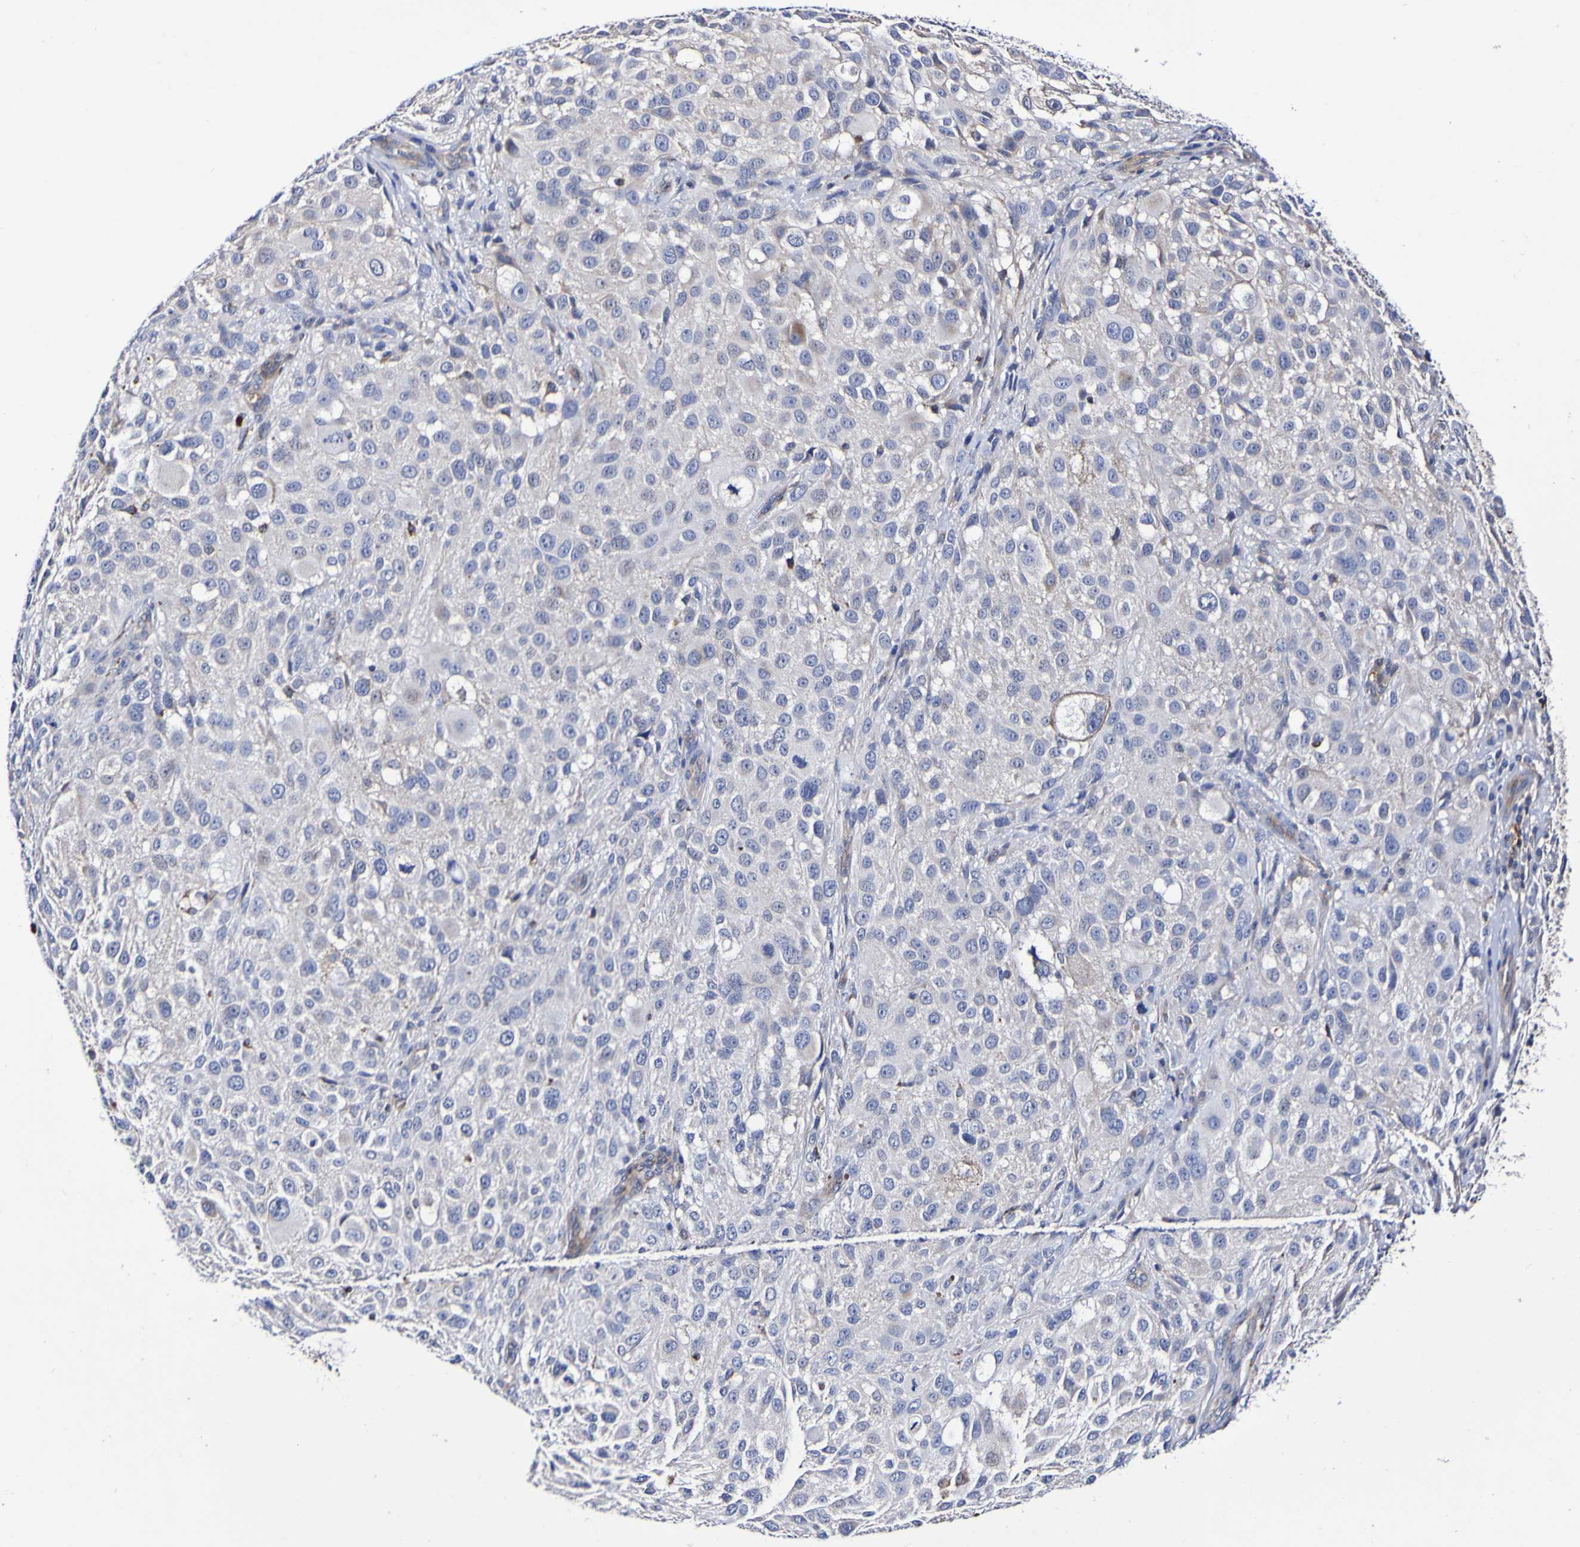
{"staining": {"intensity": "negative", "quantity": "none", "location": "none"}, "tissue": "melanoma", "cell_type": "Tumor cells", "image_type": "cancer", "snomed": [{"axis": "morphology", "description": "Necrosis, NOS"}, {"axis": "morphology", "description": "Malignant melanoma, NOS"}, {"axis": "topography", "description": "Skin"}], "caption": "DAB (3,3'-diaminobenzidine) immunohistochemical staining of melanoma shows no significant positivity in tumor cells.", "gene": "WNT4", "patient": {"sex": "female", "age": 87}}